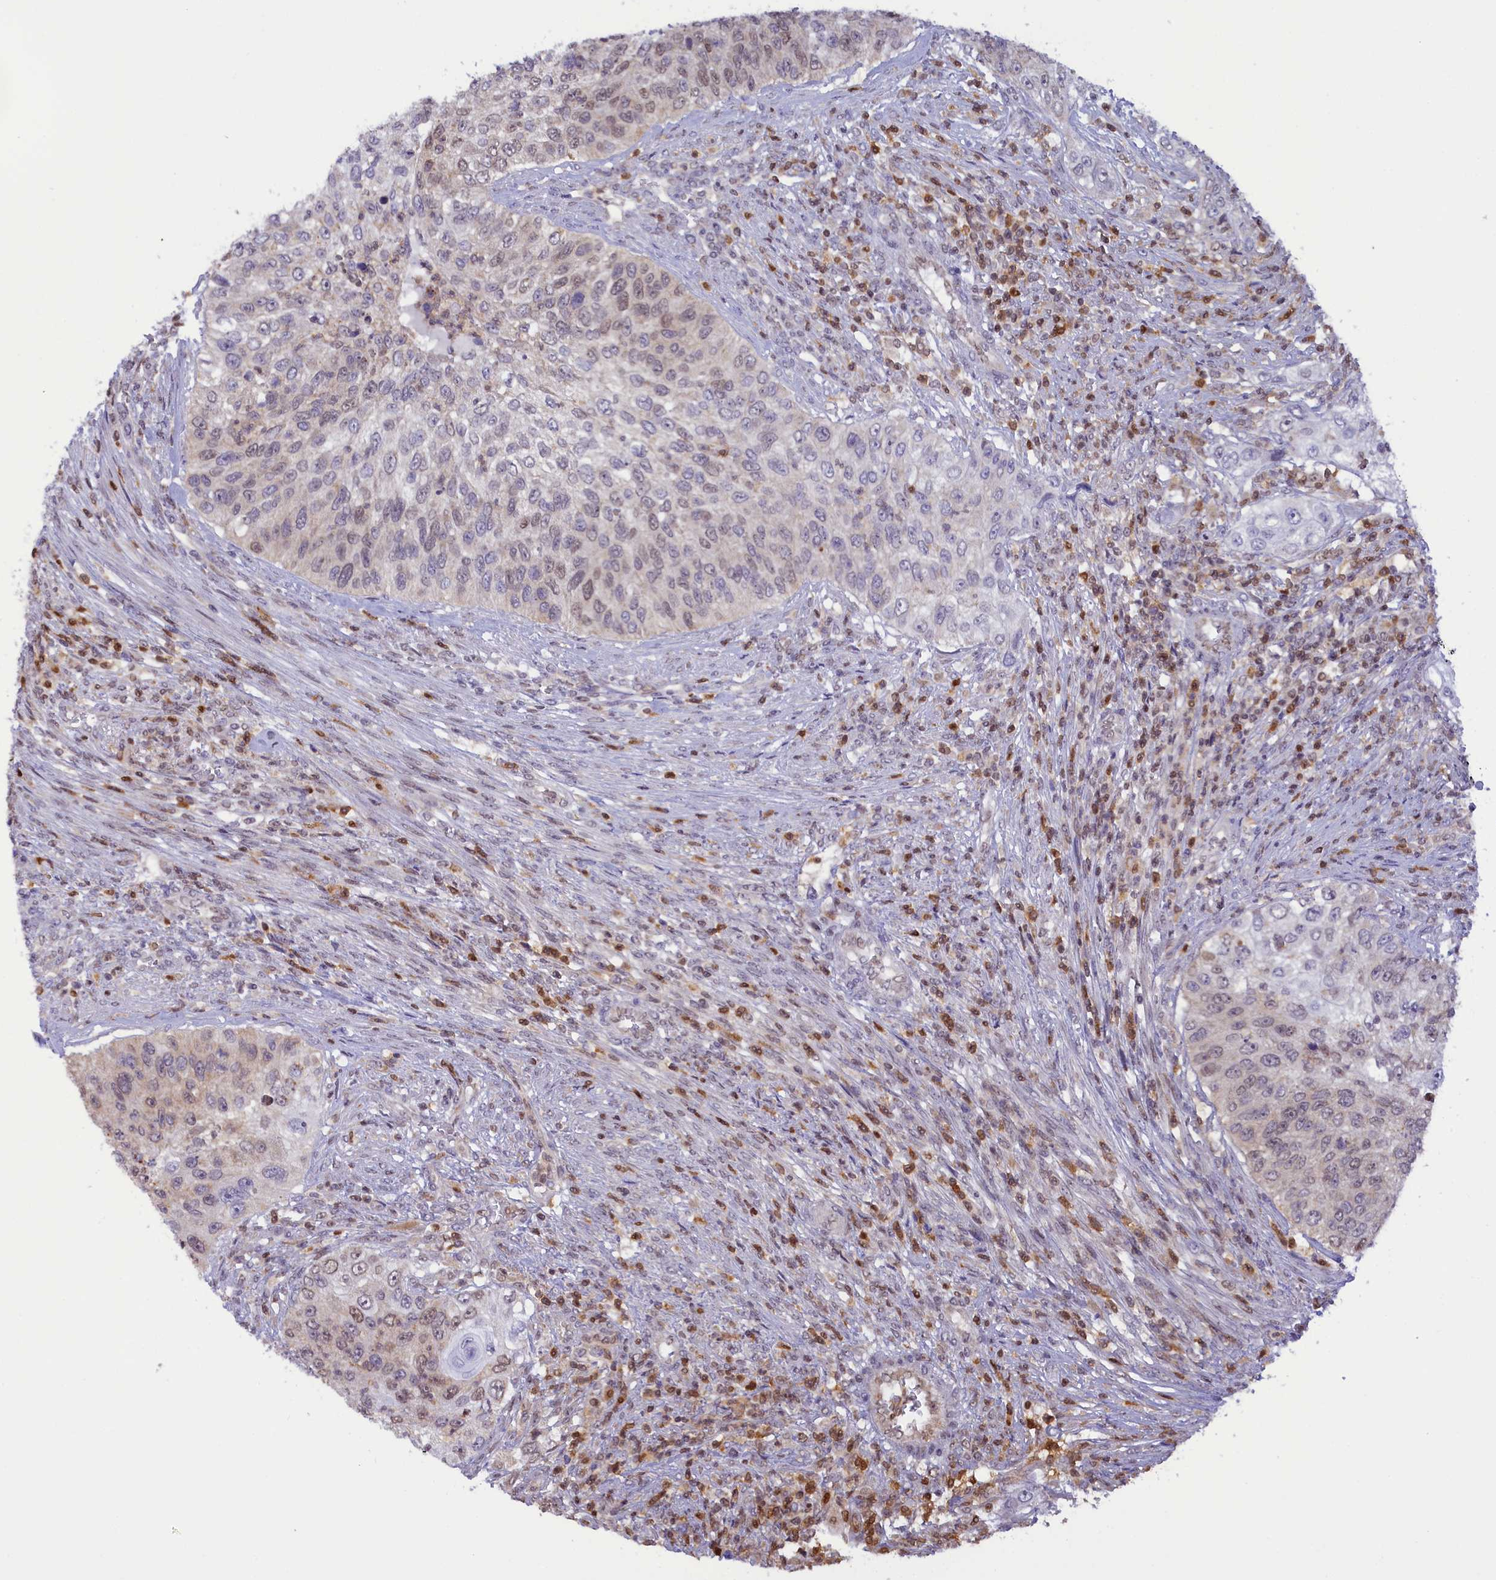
{"staining": {"intensity": "moderate", "quantity": "<25%", "location": "nuclear"}, "tissue": "urothelial cancer", "cell_type": "Tumor cells", "image_type": "cancer", "snomed": [{"axis": "morphology", "description": "Urothelial carcinoma, High grade"}, {"axis": "topography", "description": "Urinary bladder"}], "caption": "Urothelial carcinoma (high-grade) stained with a protein marker reveals moderate staining in tumor cells.", "gene": "IZUMO2", "patient": {"sex": "female", "age": 60}}